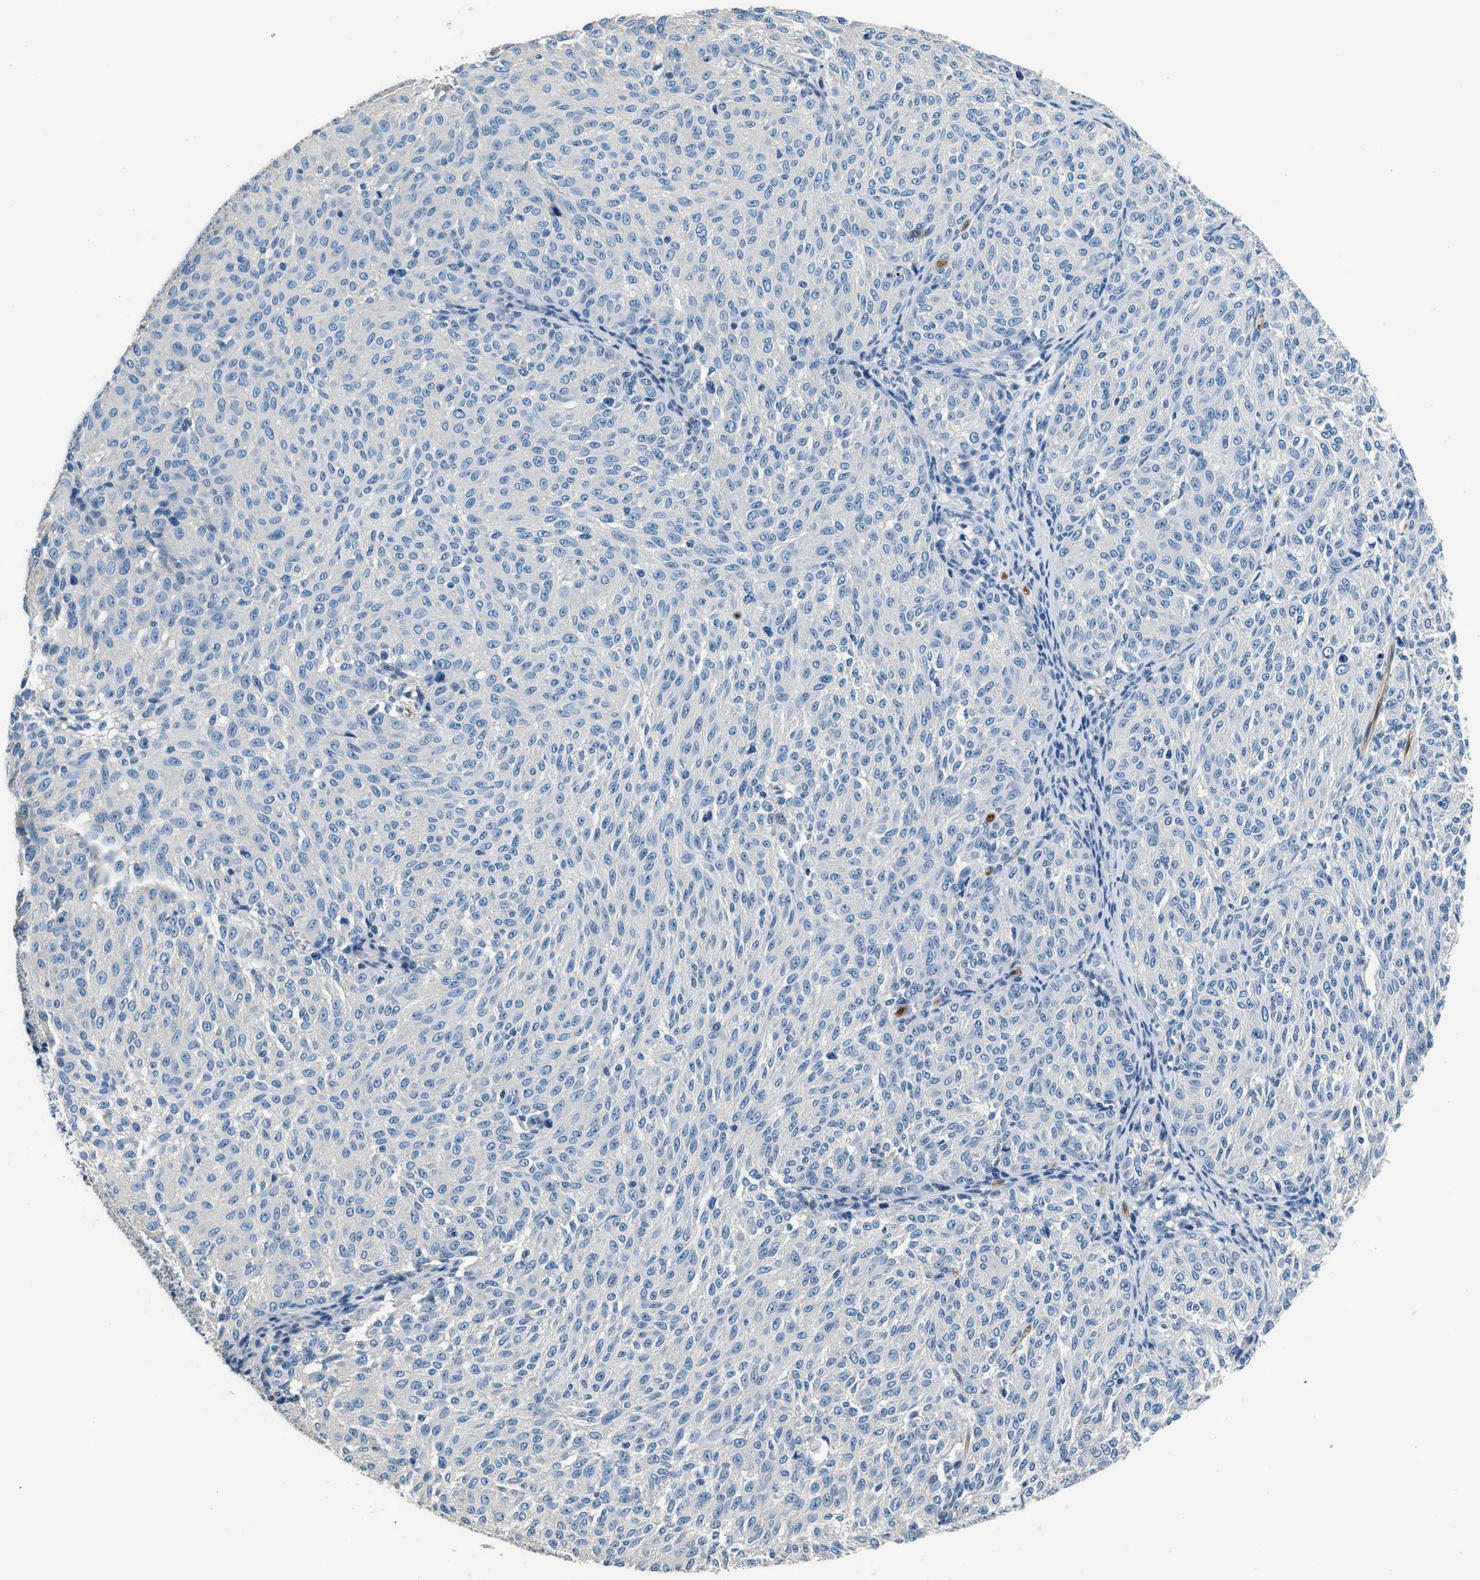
{"staining": {"intensity": "negative", "quantity": "none", "location": "none"}, "tissue": "melanoma", "cell_type": "Tumor cells", "image_type": "cancer", "snomed": [{"axis": "morphology", "description": "Malignant melanoma, NOS"}, {"axis": "topography", "description": "Skin"}], "caption": "A micrograph of human malignant melanoma is negative for staining in tumor cells. Brightfield microscopy of IHC stained with DAB (brown) and hematoxylin (blue), captured at high magnification.", "gene": "ANXA3", "patient": {"sex": "female", "age": 72}}